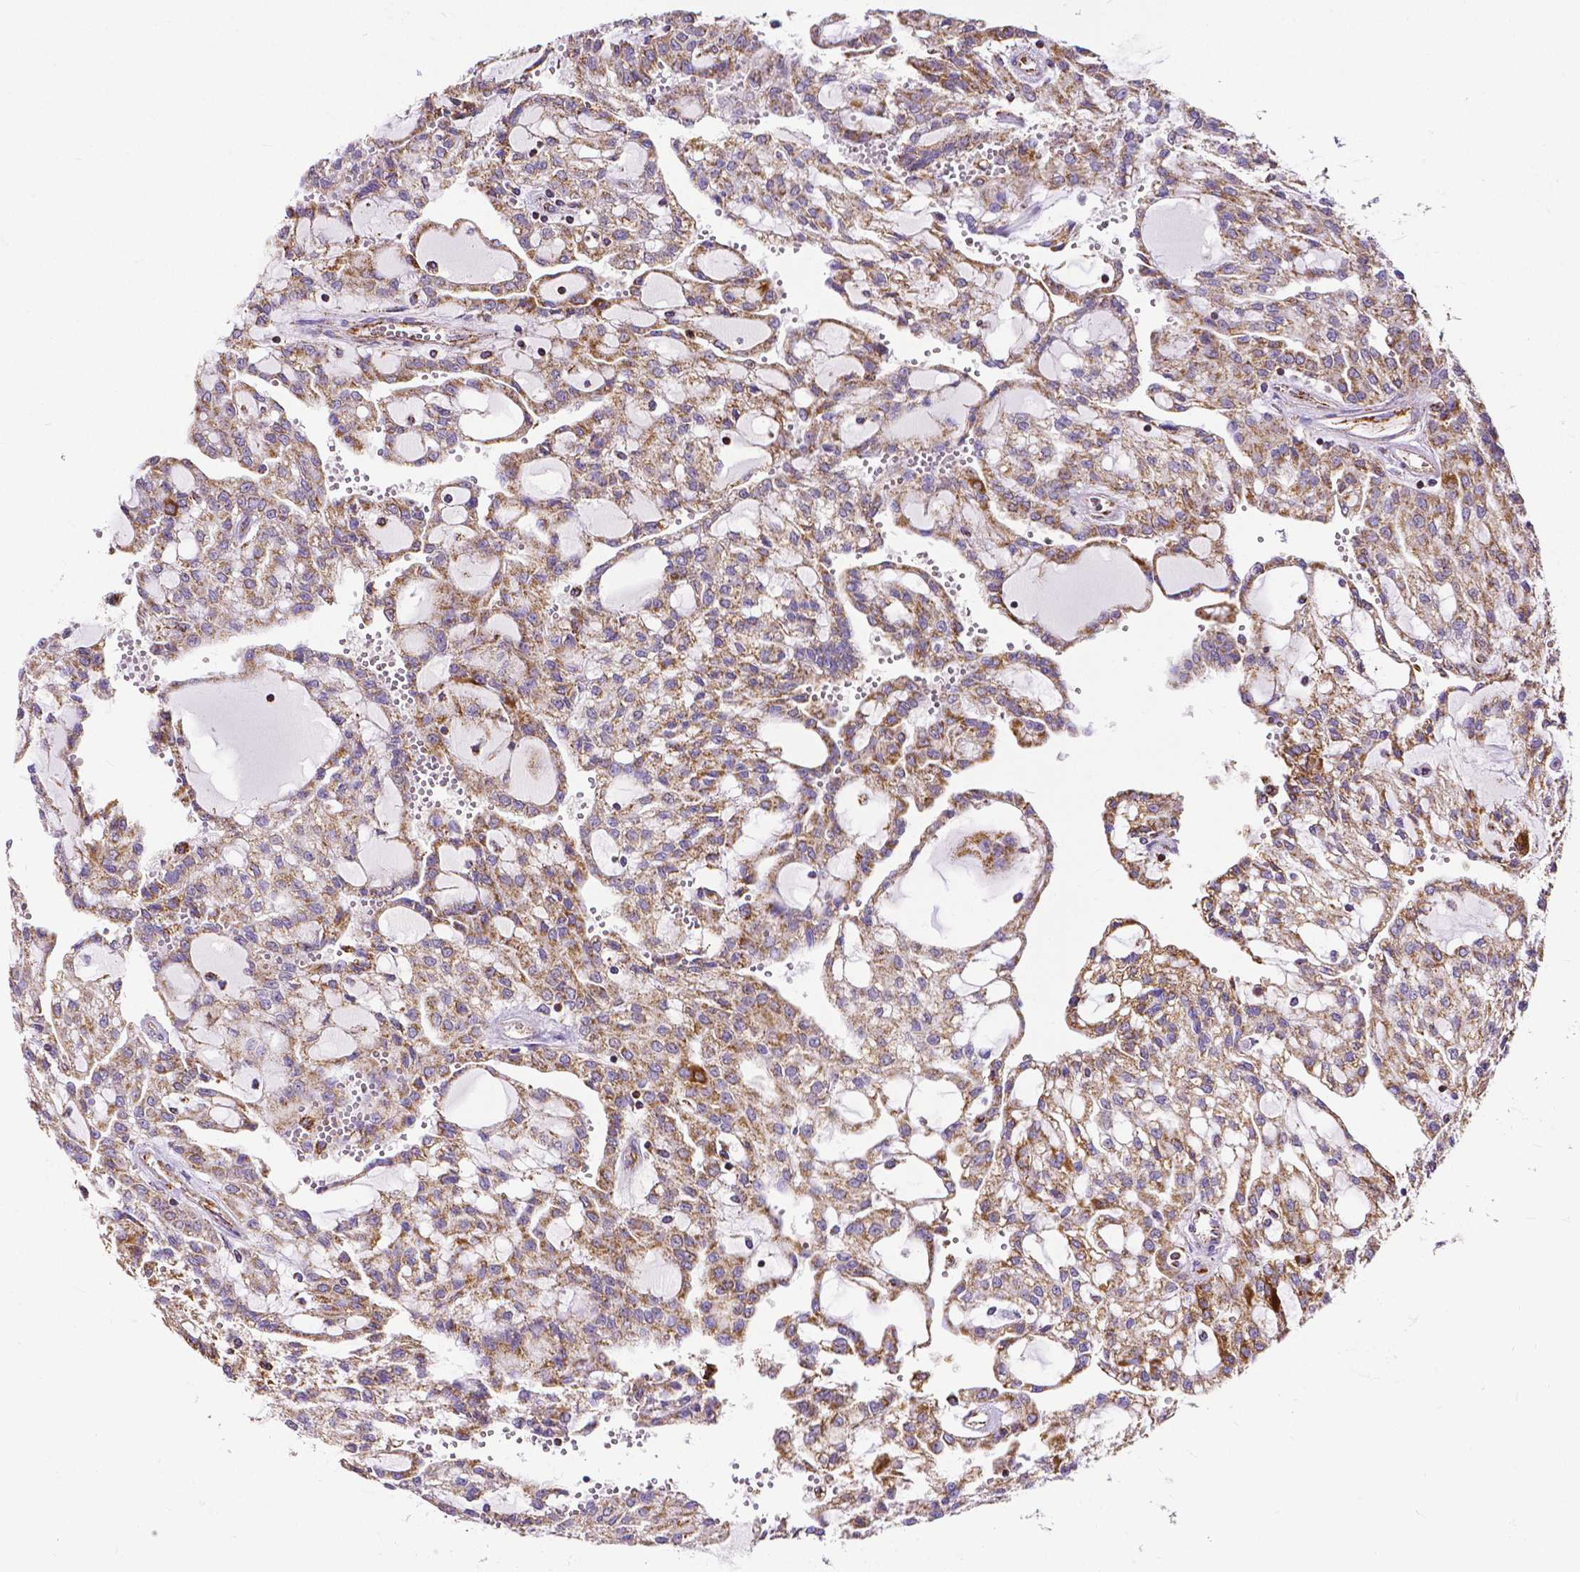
{"staining": {"intensity": "moderate", "quantity": ">75%", "location": "cytoplasmic/membranous"}, "tissue": "renal cancer", "cell_type": "Tumor cells", "image_type": "cancer", "snomed": [{"axis": "morphology", "description": "Adenocarcinoma, NOS"}, {"axis": "topography", "description": "Kidney"}], "caption": "Renal adenocarcinoma stained with DAB immunohistochemistry shows medium levels of moderate cytoplasmic/membranous positivity in about >75% of tumor cells.", "gene": "MACC1", "patient": {"sex": "male", "age": 63}}